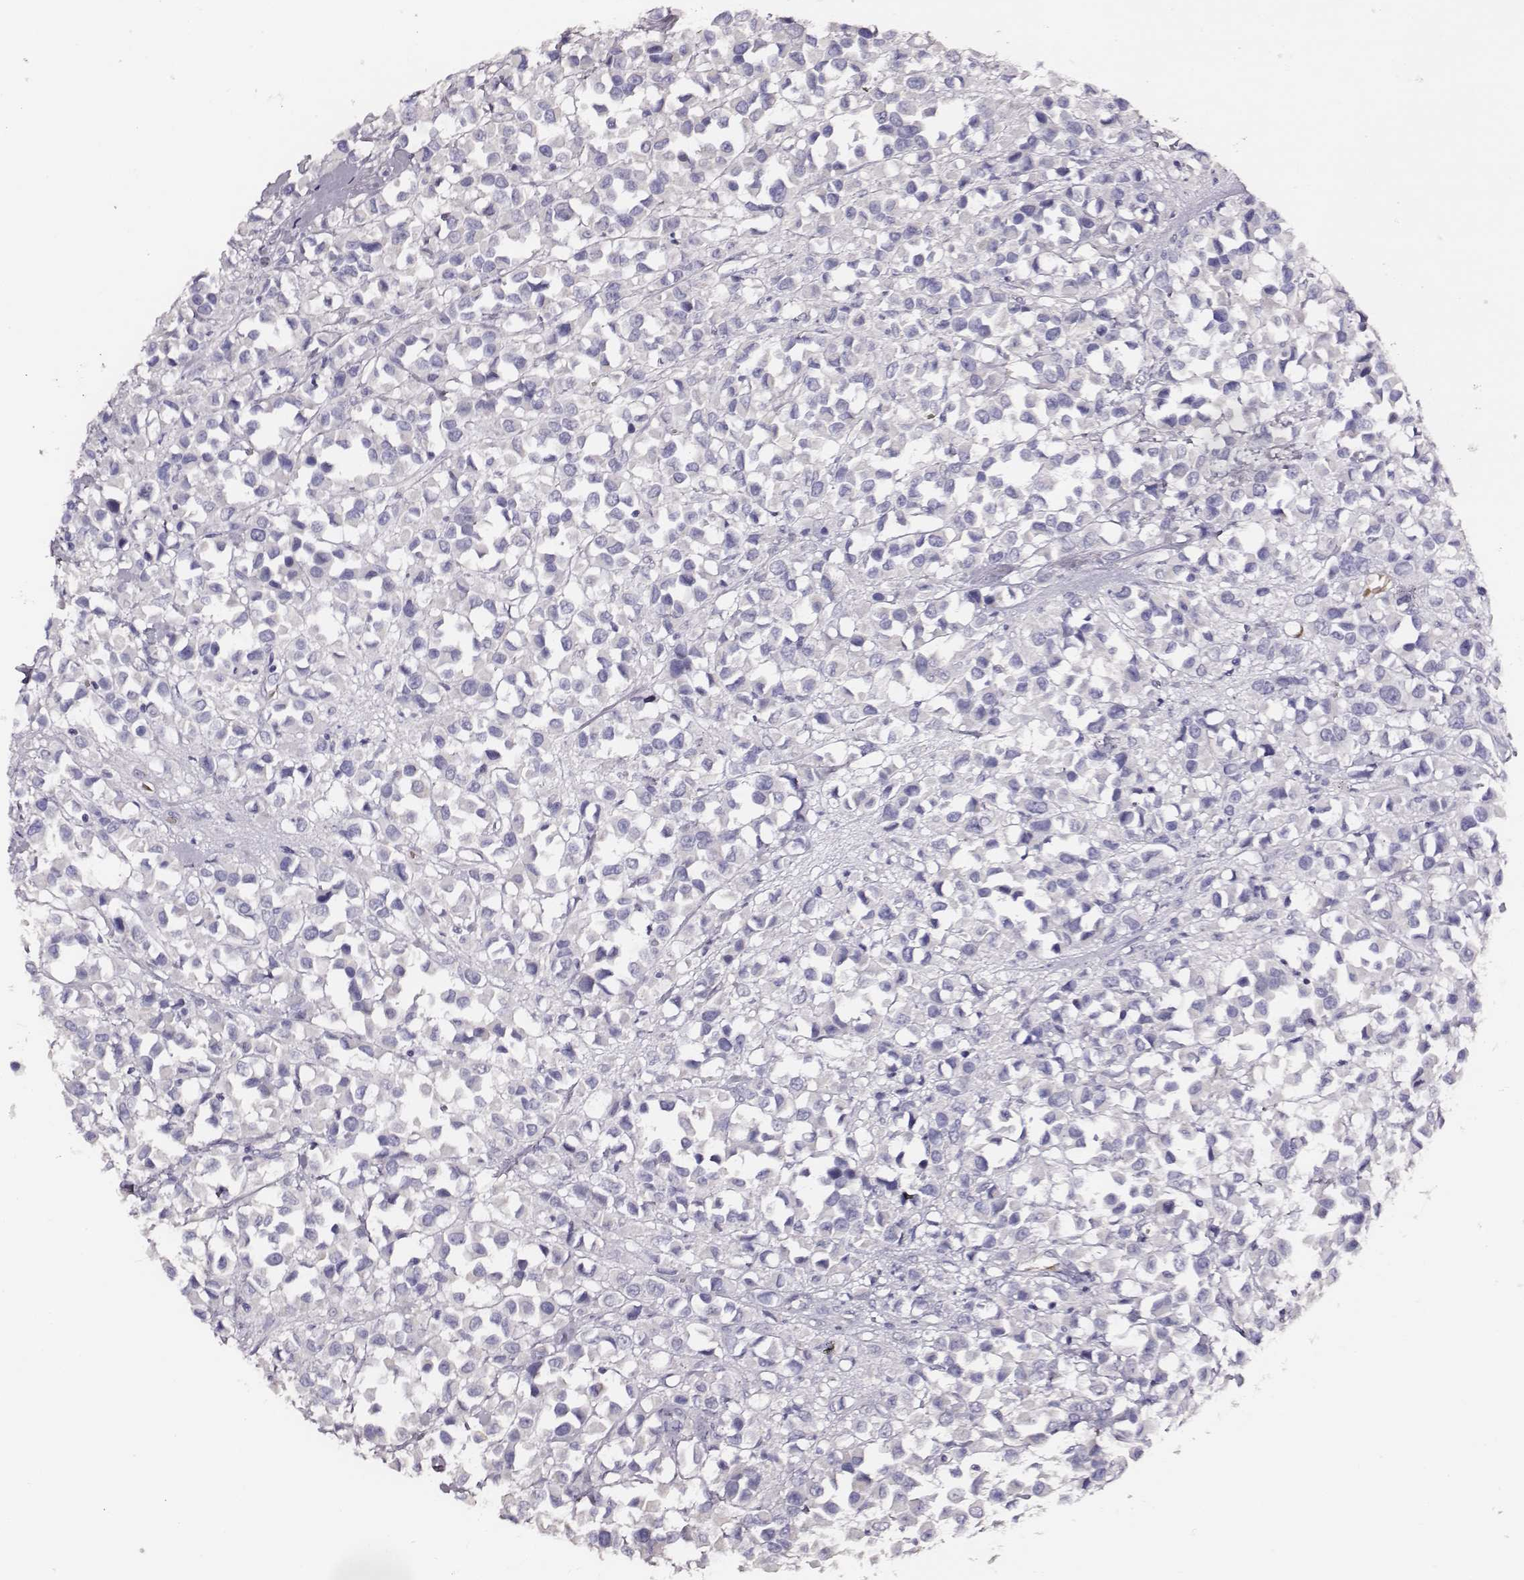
{"staining": {"intensity": "negative", "quantity": "none", "location": "none"}, "tissue": "breast cancer", "cell_type": "Tumor cells", "image_type": "cancer", "snomed": [{"axis": "morphology", "description": "Duct carcinoma"}, {"axis": "topography", "description": "Breast"}], "caption": "Tumor cells show no significant positivity in breast invasive ductal carcinoma. Nuclei are stained in blue.", "gene": "AADAT", "patient": {"sex": "female", "age": 61}}